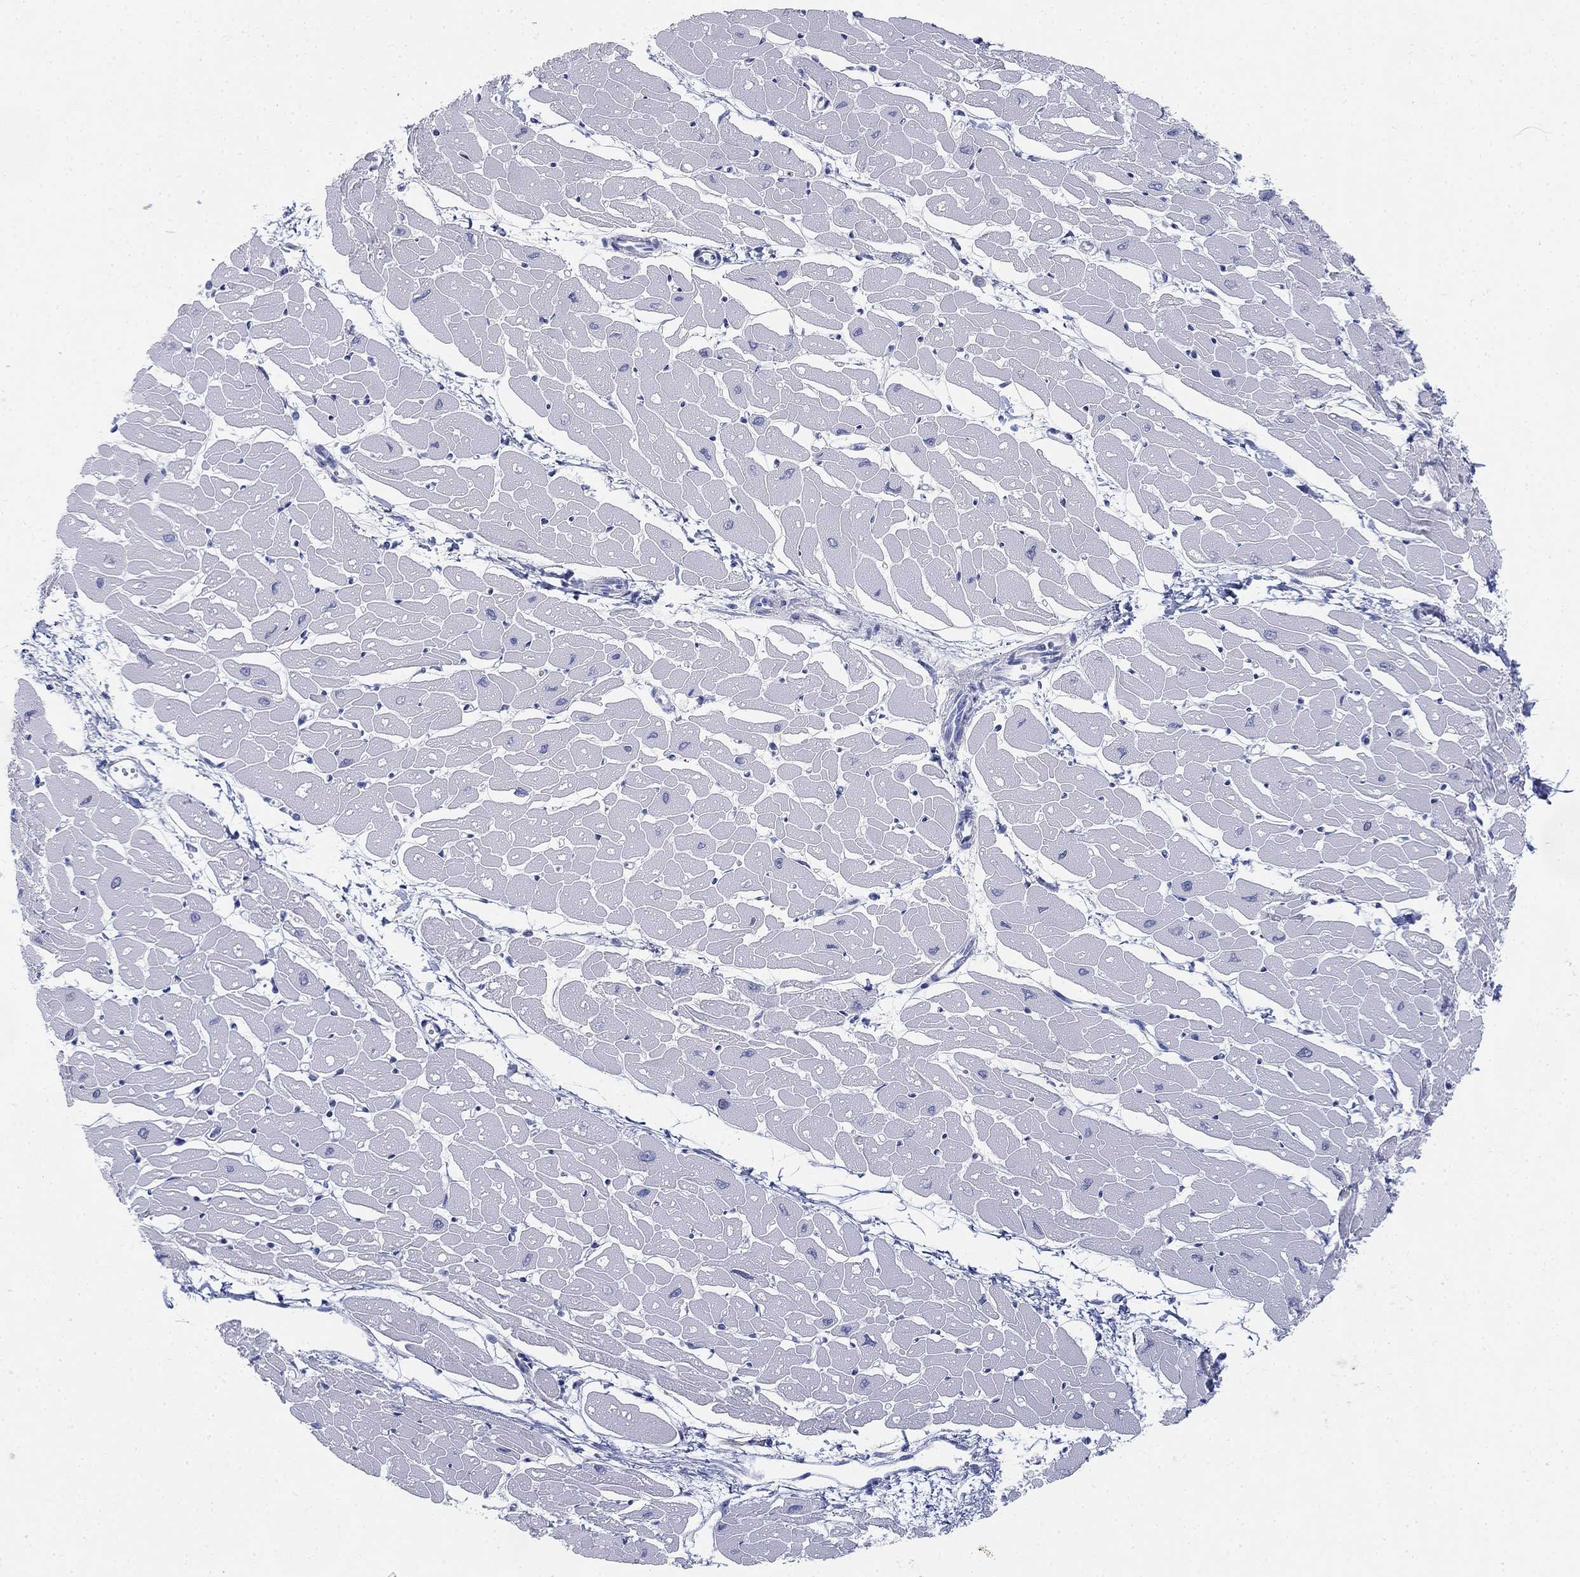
{"staining": {"intensity": "negative", "quantity": "none", "location": "none"}, "tissue": "heart muscle", "cell_type": "Cardiomyocytes", "image_type": "normal", "snomed": [{"axis": "morphology", "description": "Normal tissue, NOS"}, {"axis": "topography", "description": "Heart"}], "caption": "IHC photomicrograph of benign heart muscle: human heart muscle stained with DAB demonstrates no significant protein expression in cardiomyocytes.", "gene": "GCNA", "patient": {"sex": "male", "age": 57}}